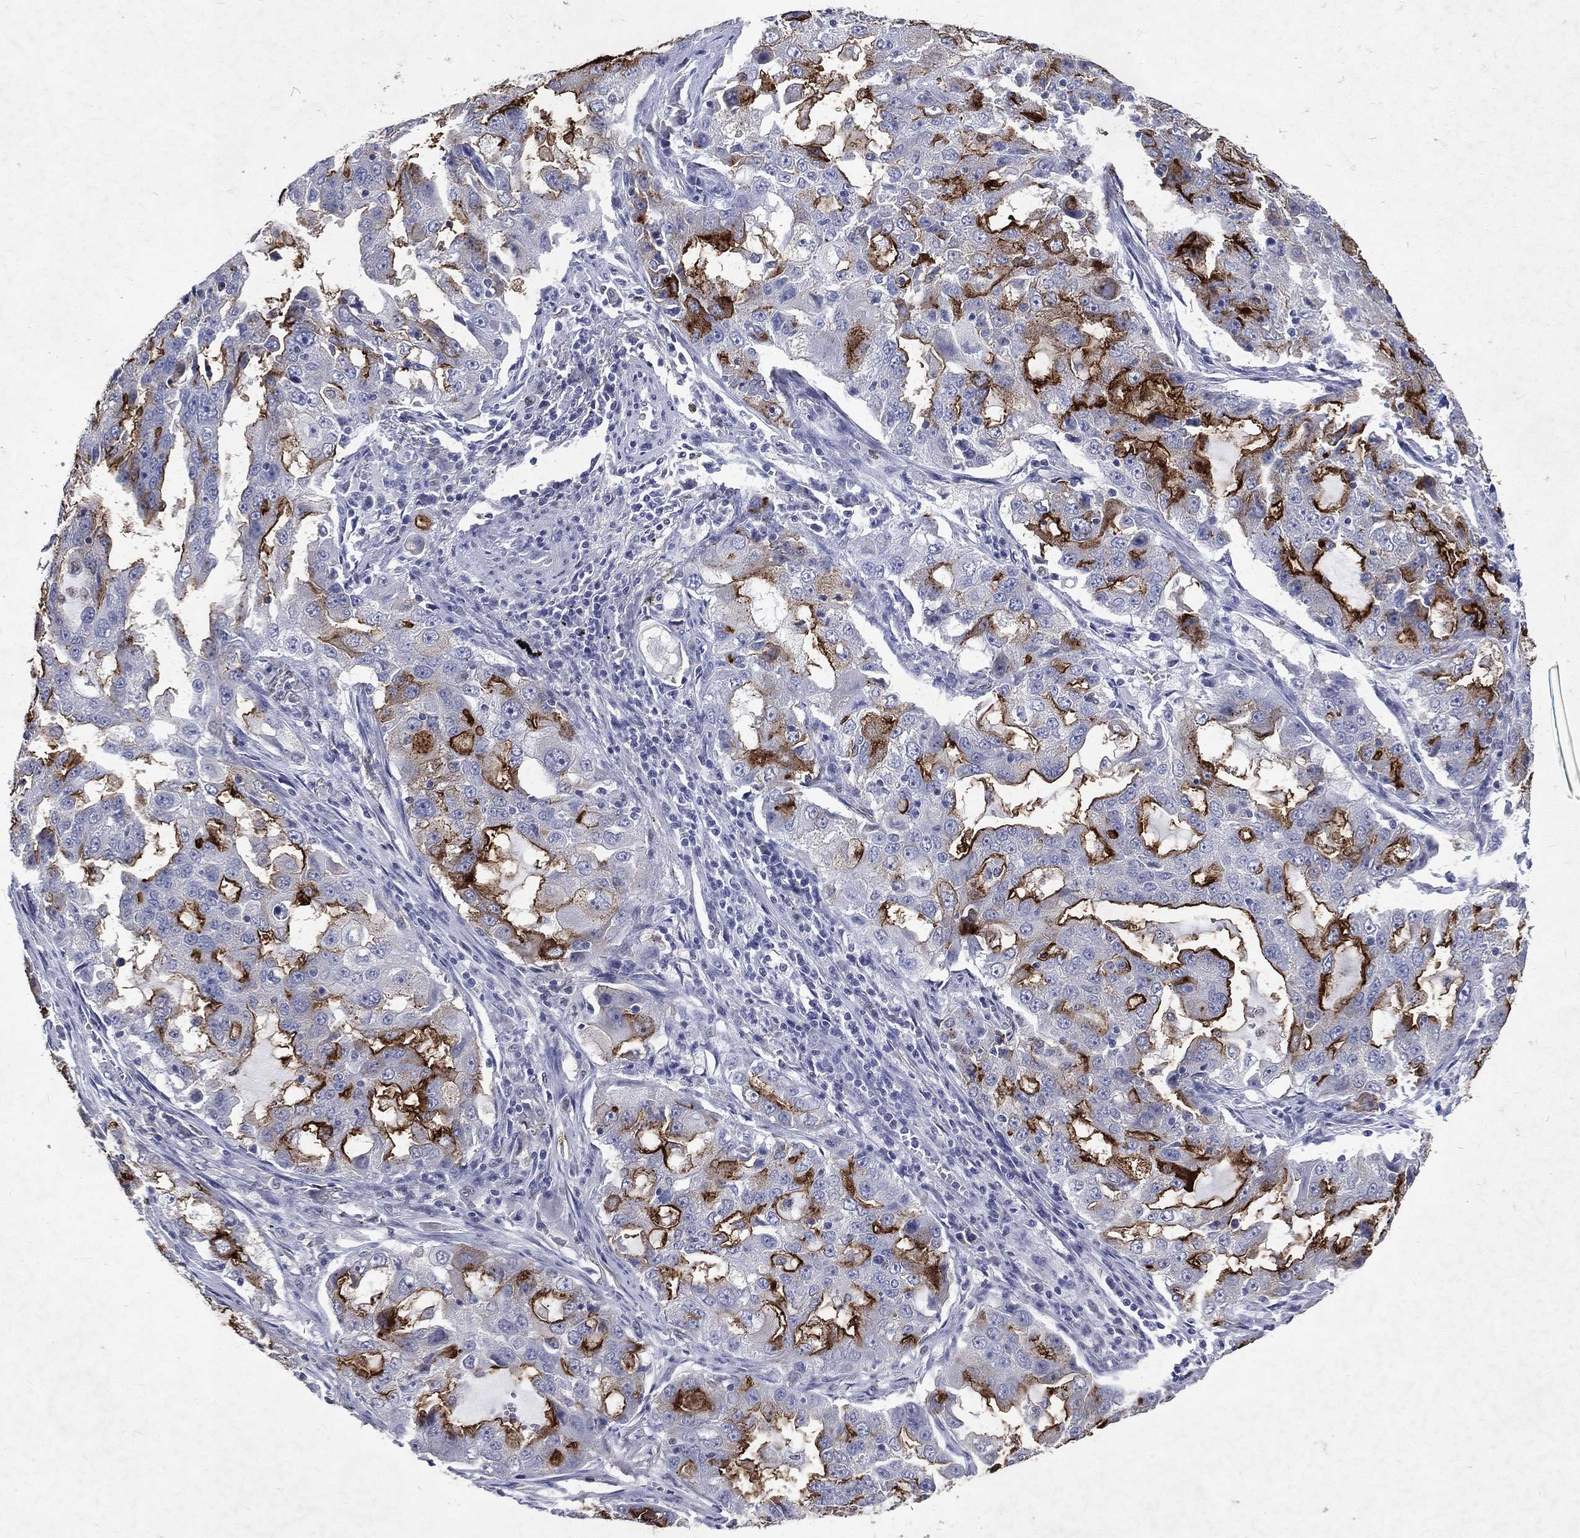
{"staining": {"intensity": "strong", "quantity": "25%-75%", "location": "cytoplasmic/membranous"}, "tissue": "lung cancer", "cell_type": "Tumor cells", "image_type": "cancer", "snomed": [{"axis": "morphology", "description": "Adenocarcinoma, NOS"}, {"axis": "topography", "description": "Lung"}], "caption": "This micrograph exhibits IHC staining of human lung cancer (adenocarcinoma), with high strong cytoplasmic/membranous staining in about 25%-75% of tumor cells.", "gene": "SLC34A2", "patient": {"sex": "female", "age": 61}}